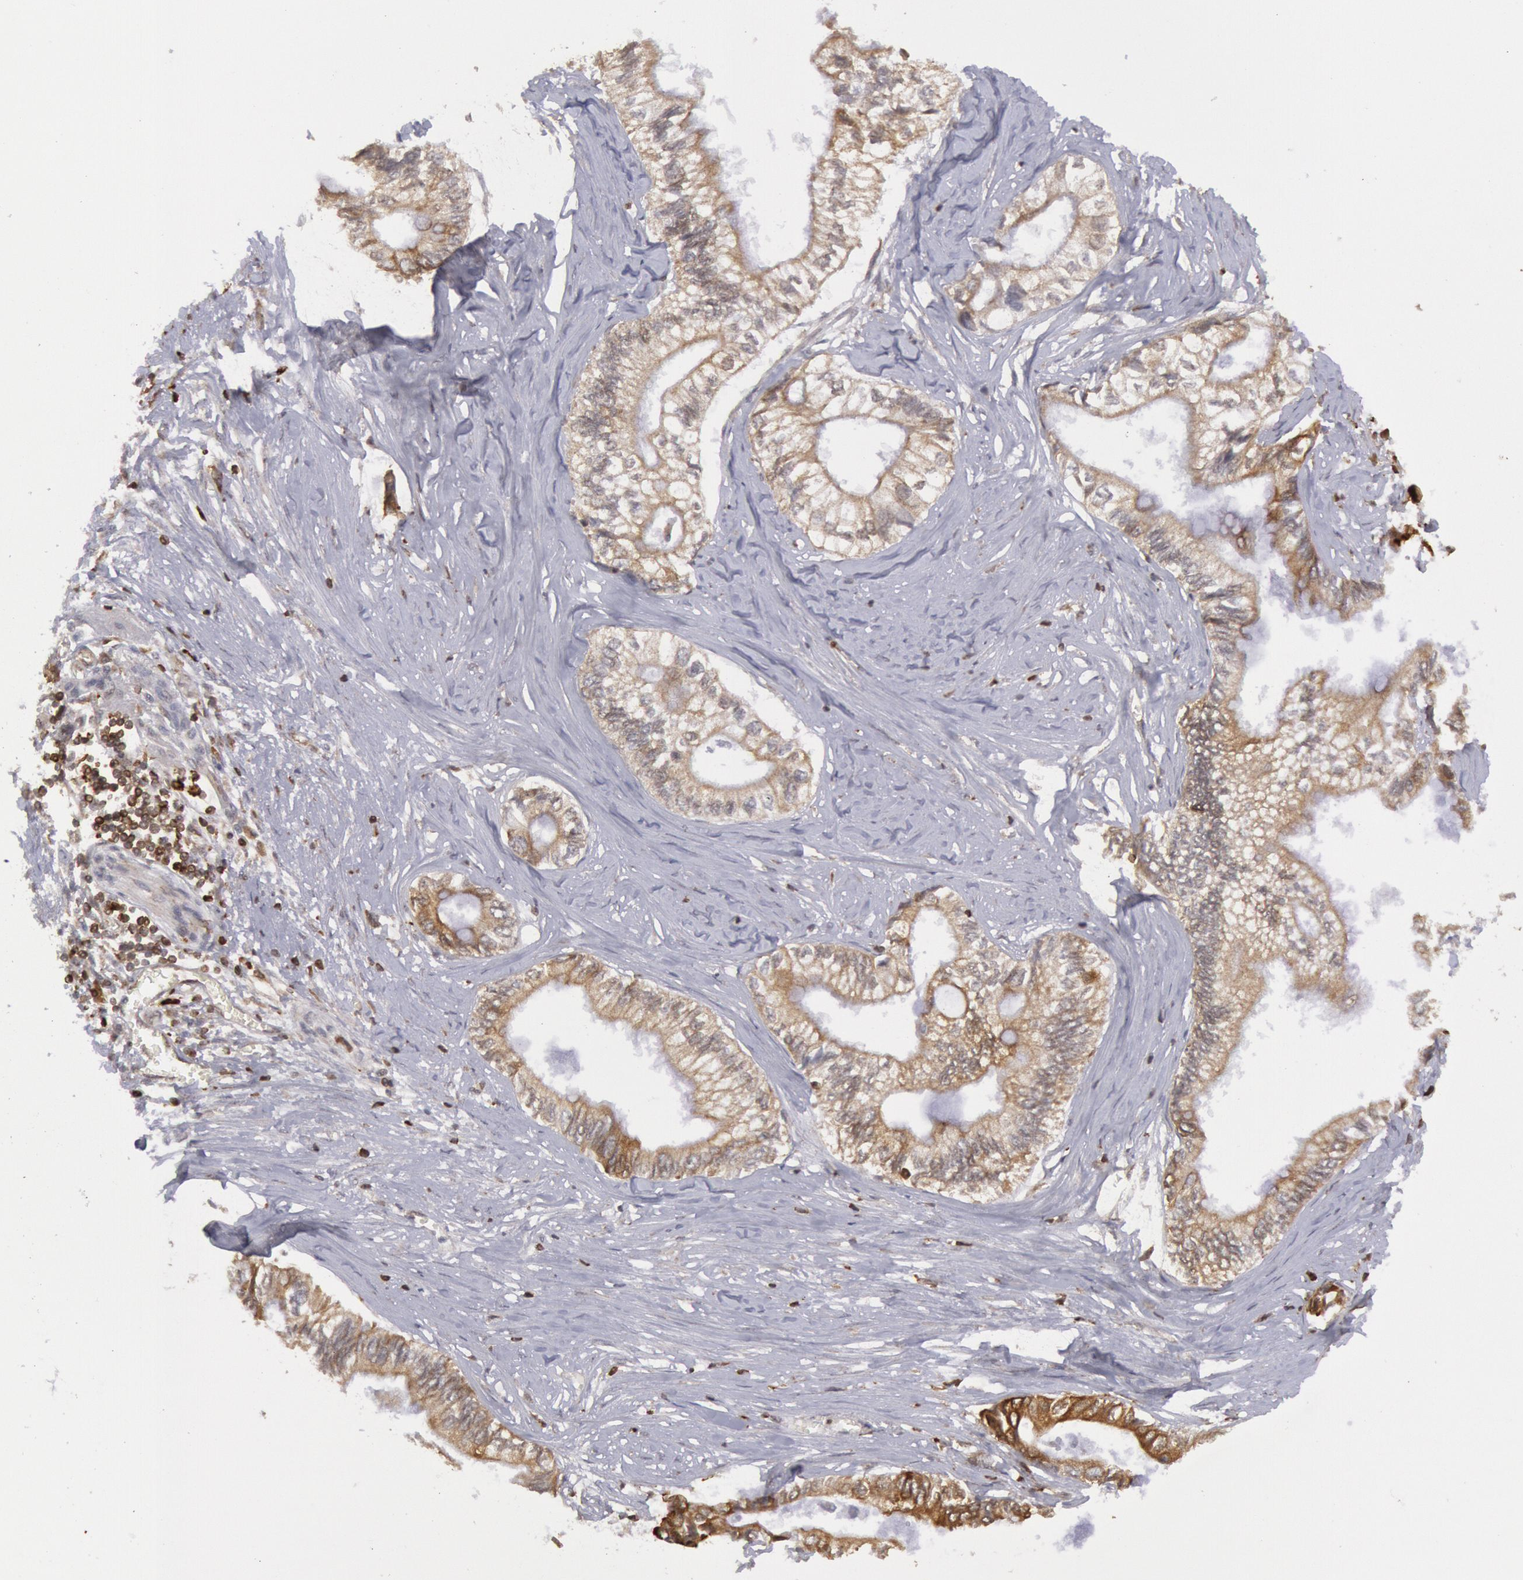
{"staining": {"intensity": "weak", "quantity": ">75%", "location": "cytoplasmic/membranous"}, "tissue": "pancreatic cancer", "cell_type": "Tumor cells", "image_type": "cancer", "snomed": [{"axis": "morphology", "description": "Adenocarcinoma, NOS"}, {"axis": "topography", "description": "Pancreas"}], "caption": "Immunohistochemistry (DAB (3,3'-diaminobenzidine)) staining of adenocarcinoma (pancreatic) exhibits weak cytoplasmic/membranous protein expression in approximately >75% of tumor cells.", "gene": "TAP2", "patient": {"sex": "female", "age": 66}}